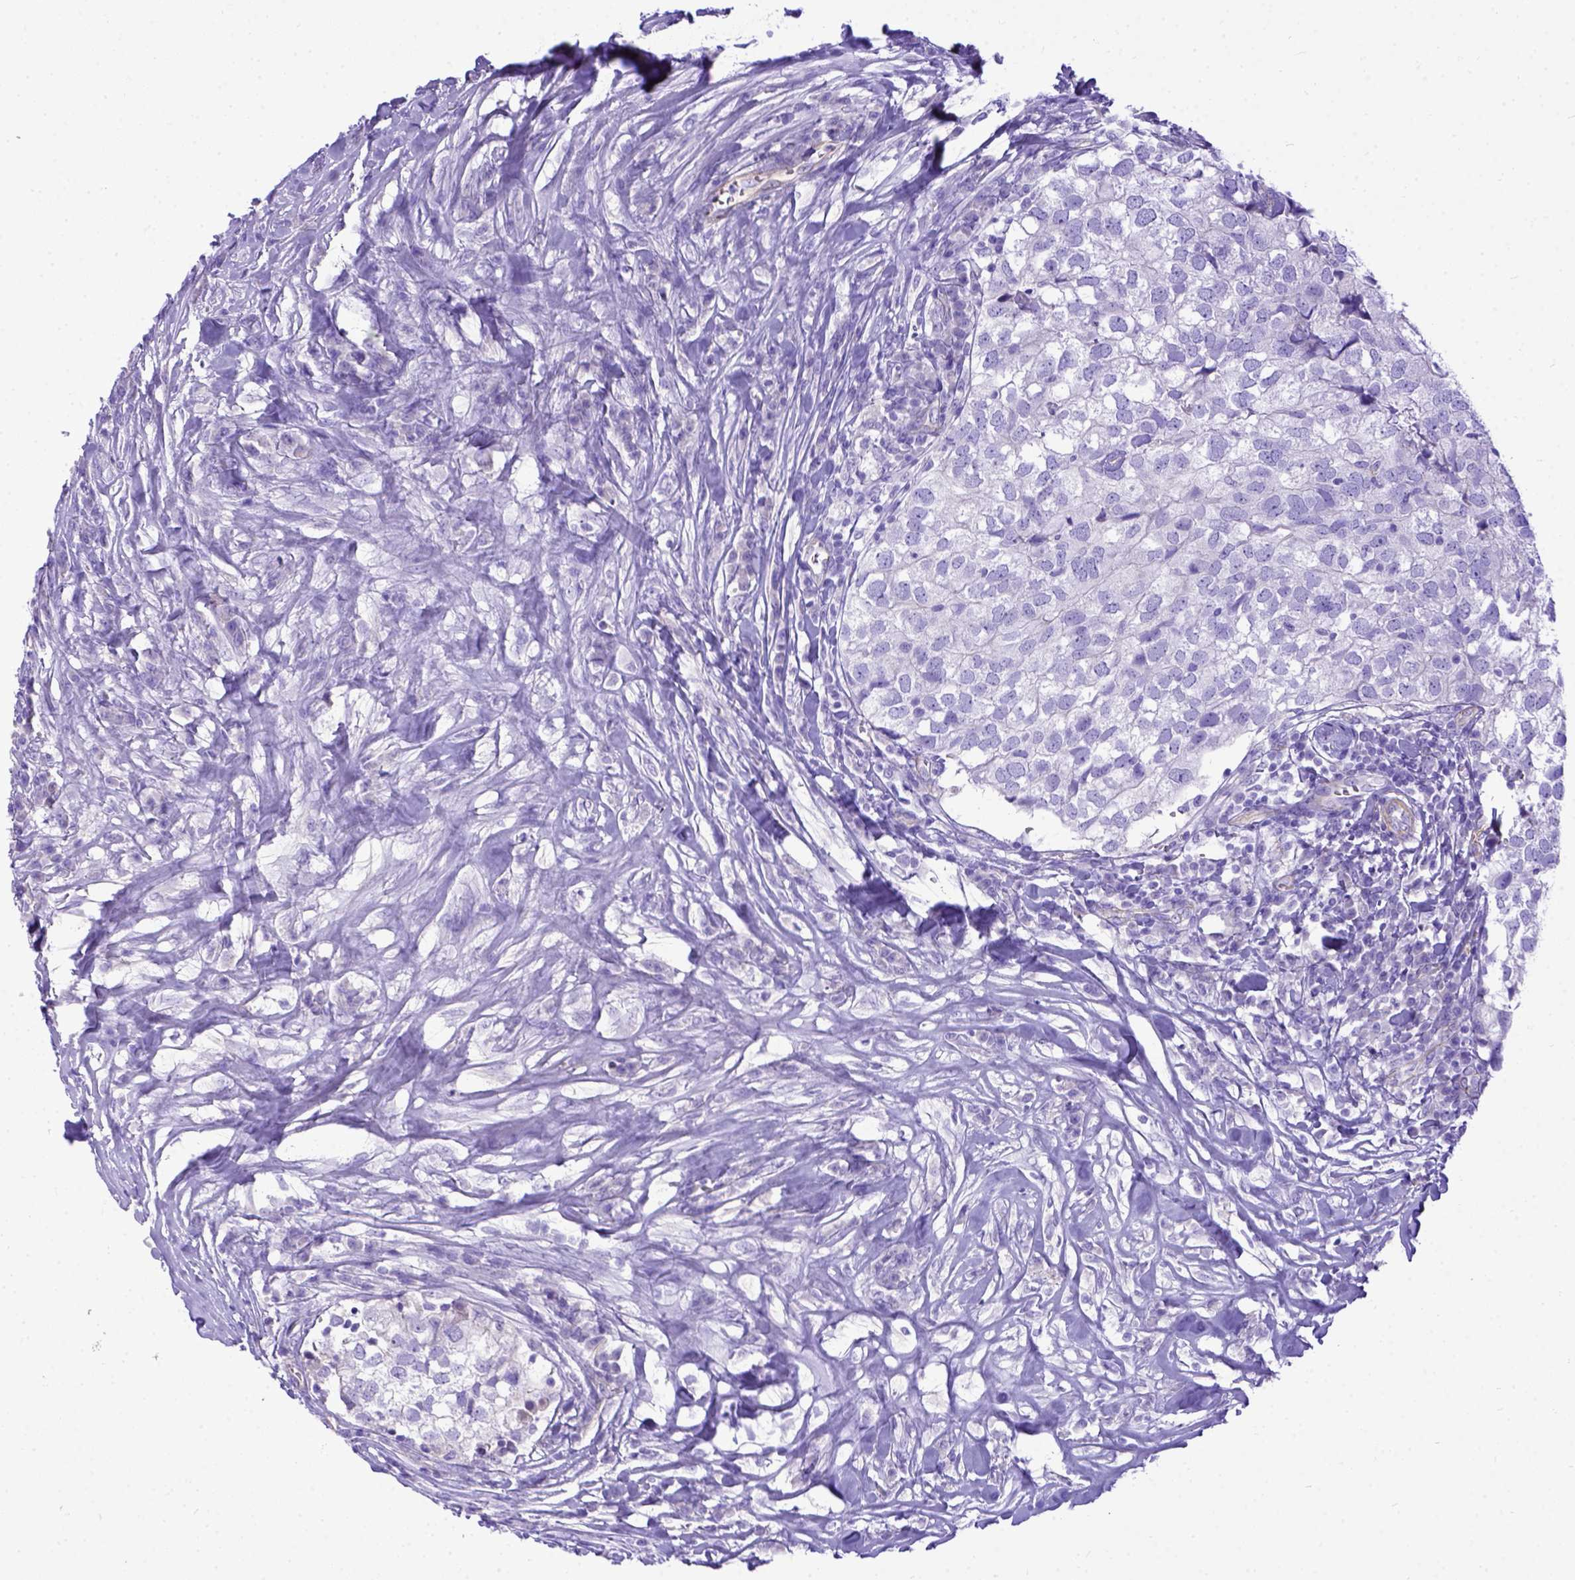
{"staining": {"intensity": "negative", "quantity": "none", "location": "none"}, "tissue": "breast cancer", "cell_type": "Tumor cells", "image_type": "cancer", "snomed": [{"axis": "morphology", "description": "Duct carcinoma"}, {"axis": "topography", "description": "Breast"}], "caption": "Immunohistochemistry (IHC) image of neoplastic tissue: breast infiltrating ductal carcinoma stained with DAB reveals no significant protein staining in tumor cells.", "gene": "LRRC18", "patient": {"sex": "female", "age": 30}}